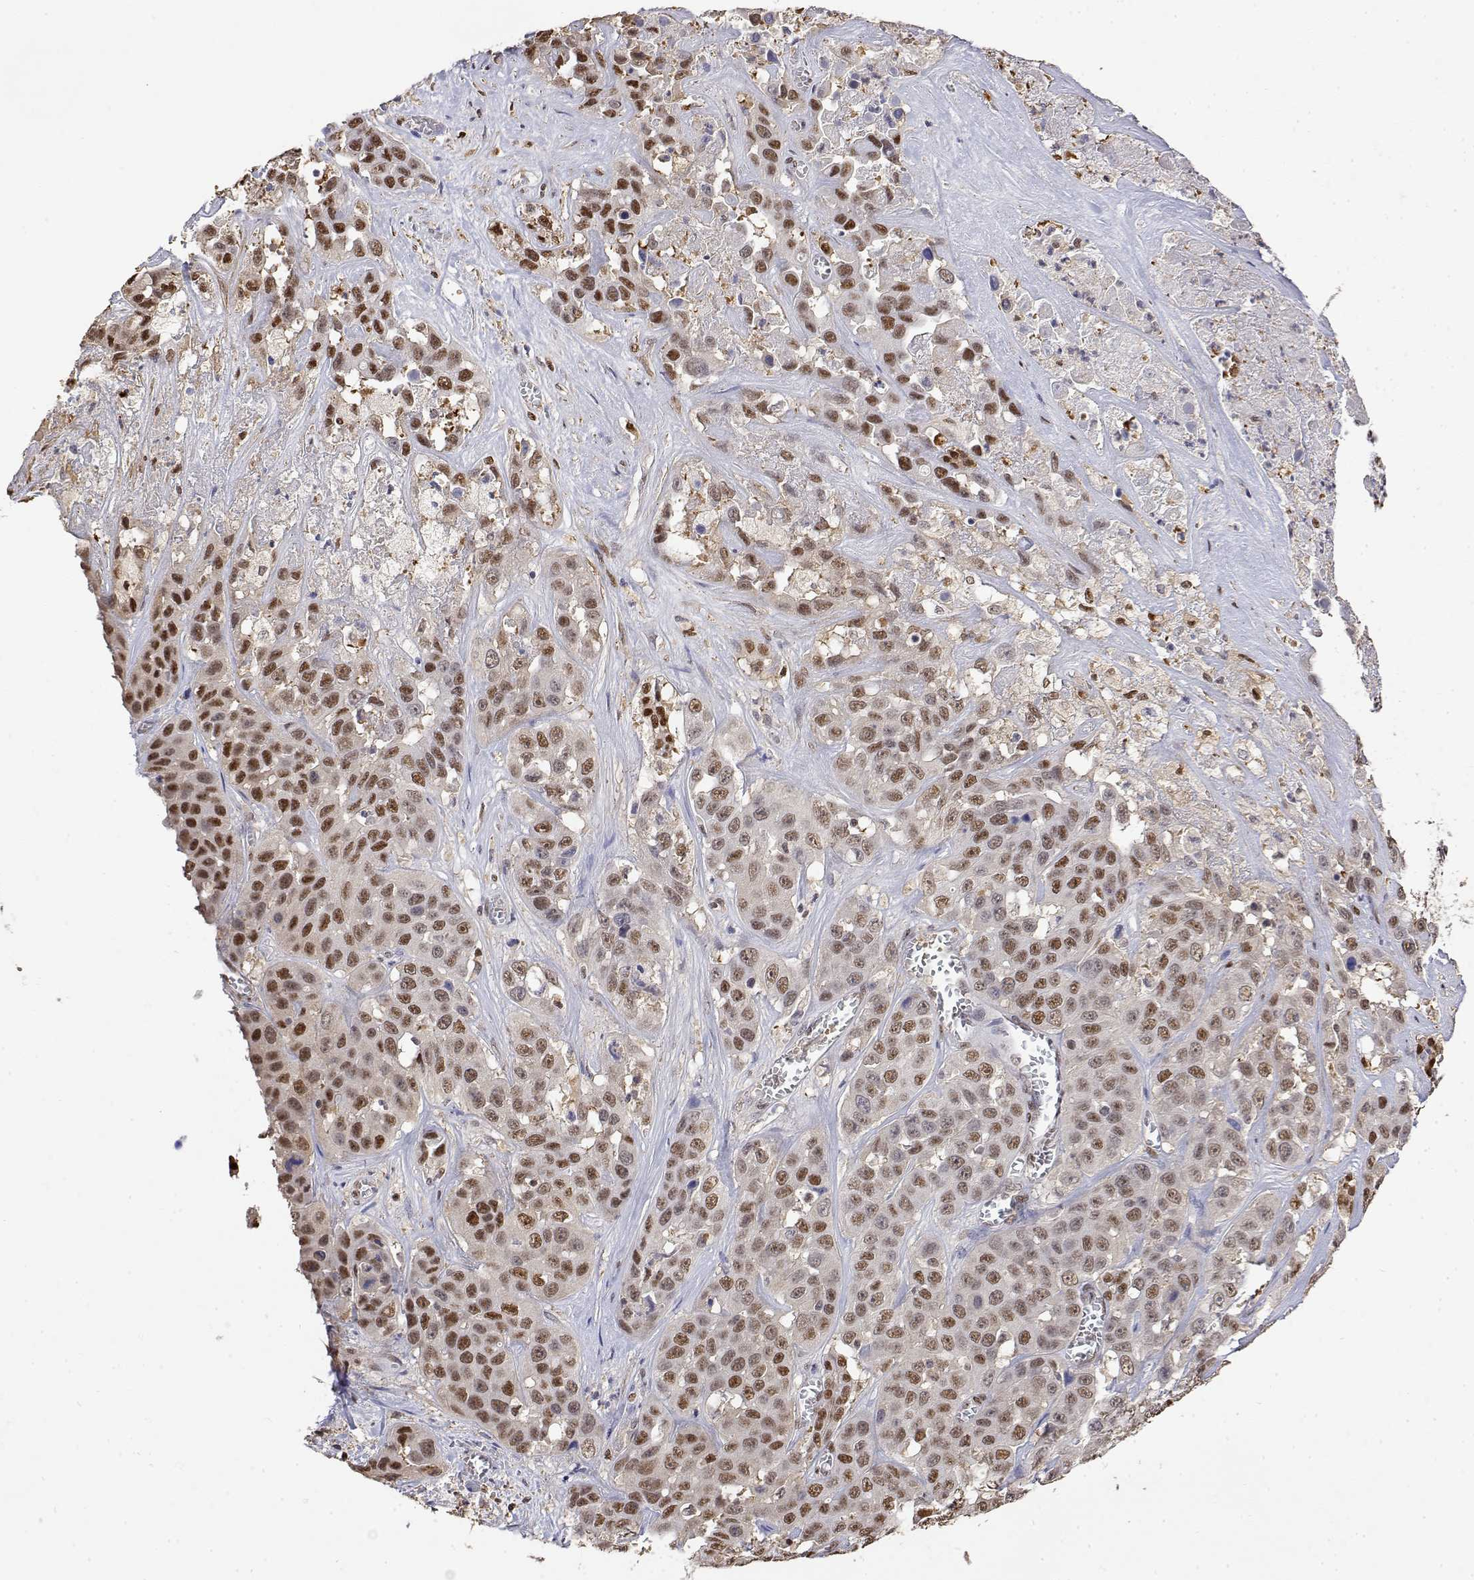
{"staining": {"intensity": "moderate", "quantity": ">75%", "location": "nuclear"}, "tissue": "liver cancer", "cell_type": "Tumor cells", "image_type": "cancer", "snomed": [{"axis": "morphology", "description": "Cholangiocarcinoma"}, {"axis": "topography", "description": "Liver"}], "caption": "The immunohistochemical stain labels moderate nuclear staining in tumor cells of liver cholangiocarcinoma tissue.", "gene": "TPI1", "patient": {"sex": "female", "age": 52}}